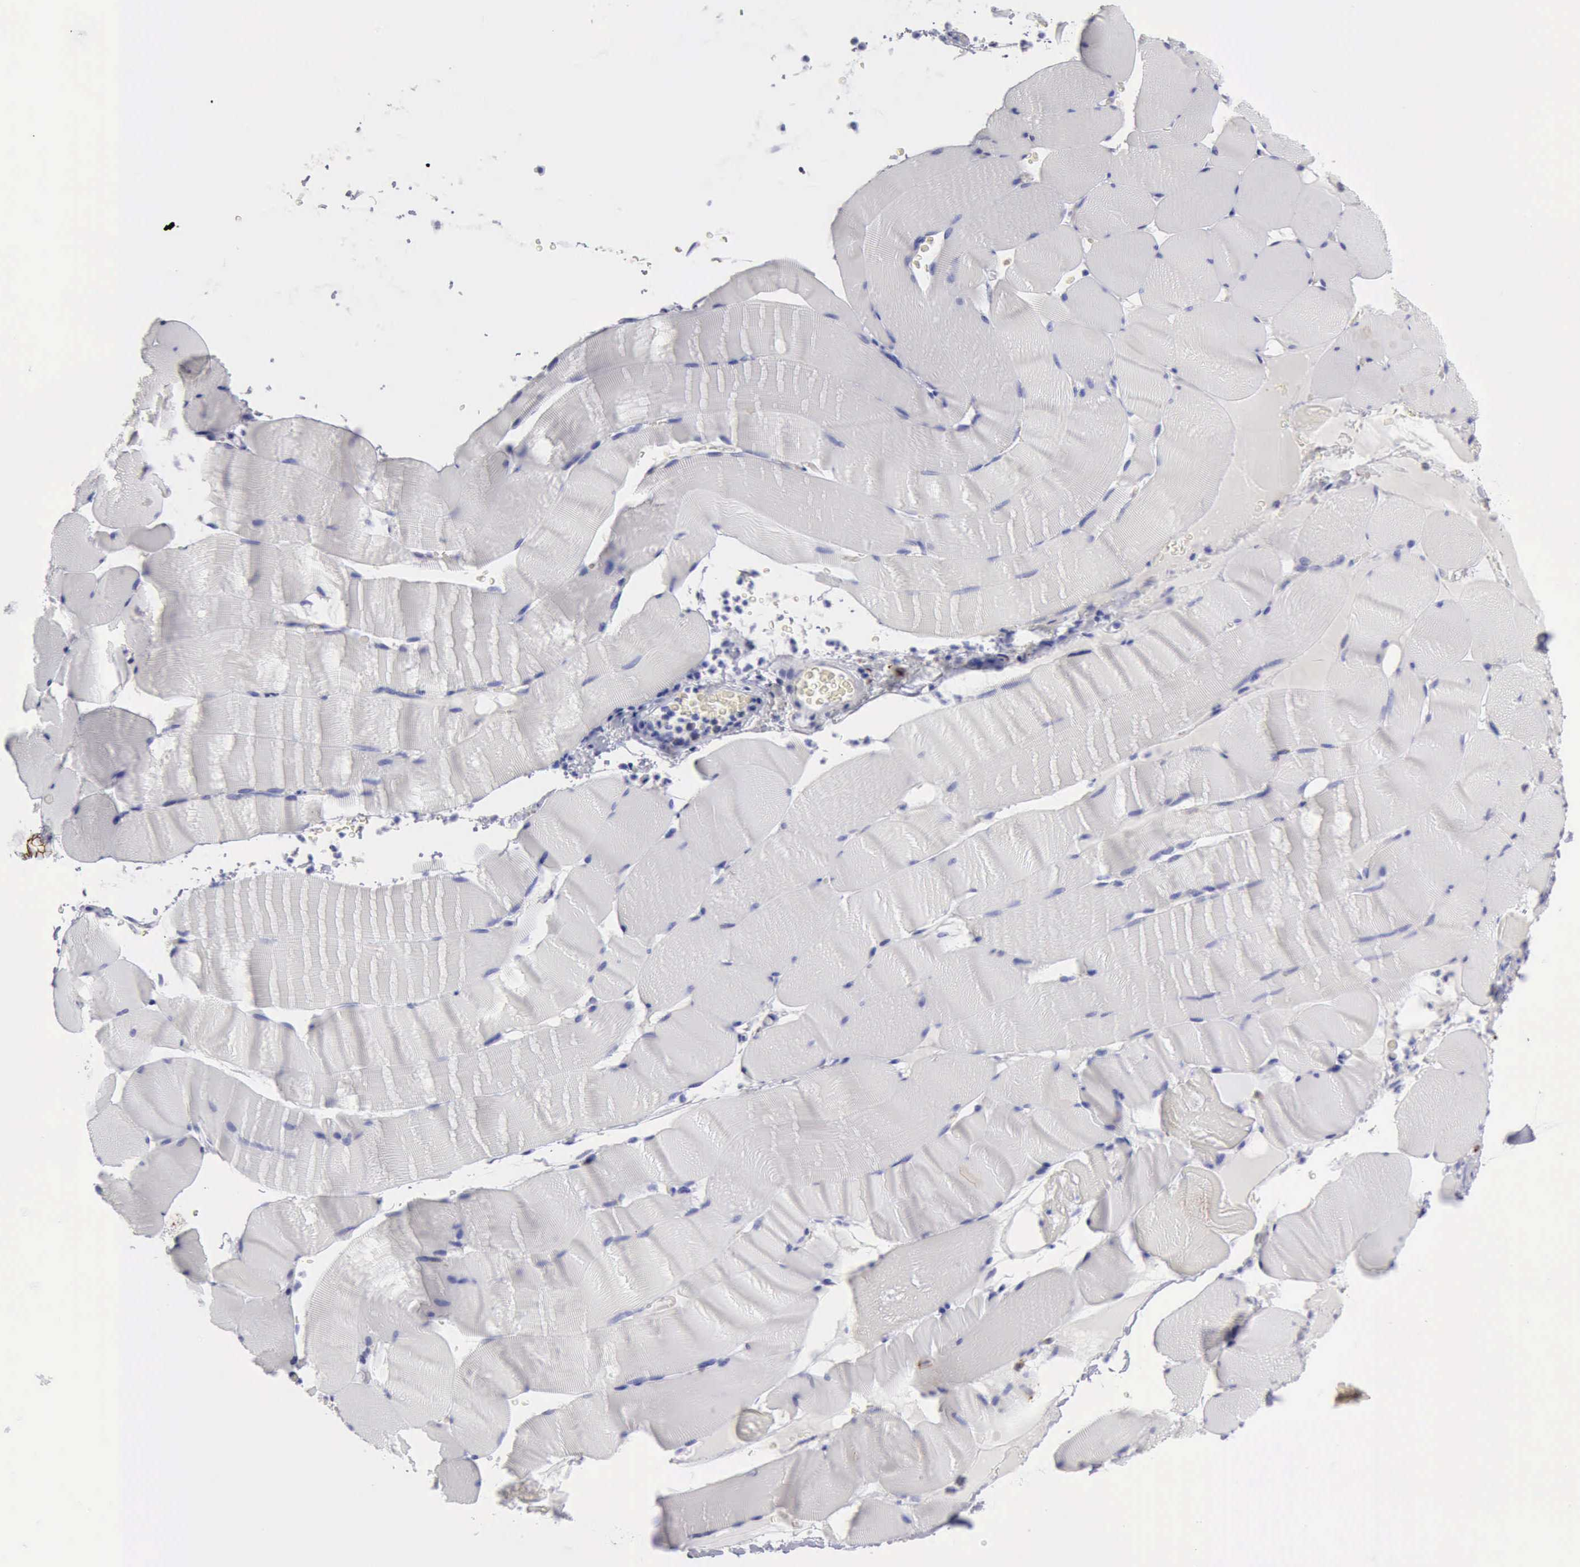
{"staining": {"intensity": "negative", "quantity": "none", "location": "none"}, "tissue": "skeletal muscle", "cell_type": "Myocytes", "image_type": "normal", "snomed": [{"axis": "morphology", "description": "Normal tissue, NOS"}, {"axis": "topography", "description": "Skeletal muscle"}], "caption": "Immunohistochemical staining of benign skeletal muscle exhibits no significant staining in myocytes. (Stains: DAB IHC with hematoxylin counter stain, Microscopy: brightfield microscopy at high magnification).", "gene": "NCAM1", "patient": {"sex": "male", "age": 62}}